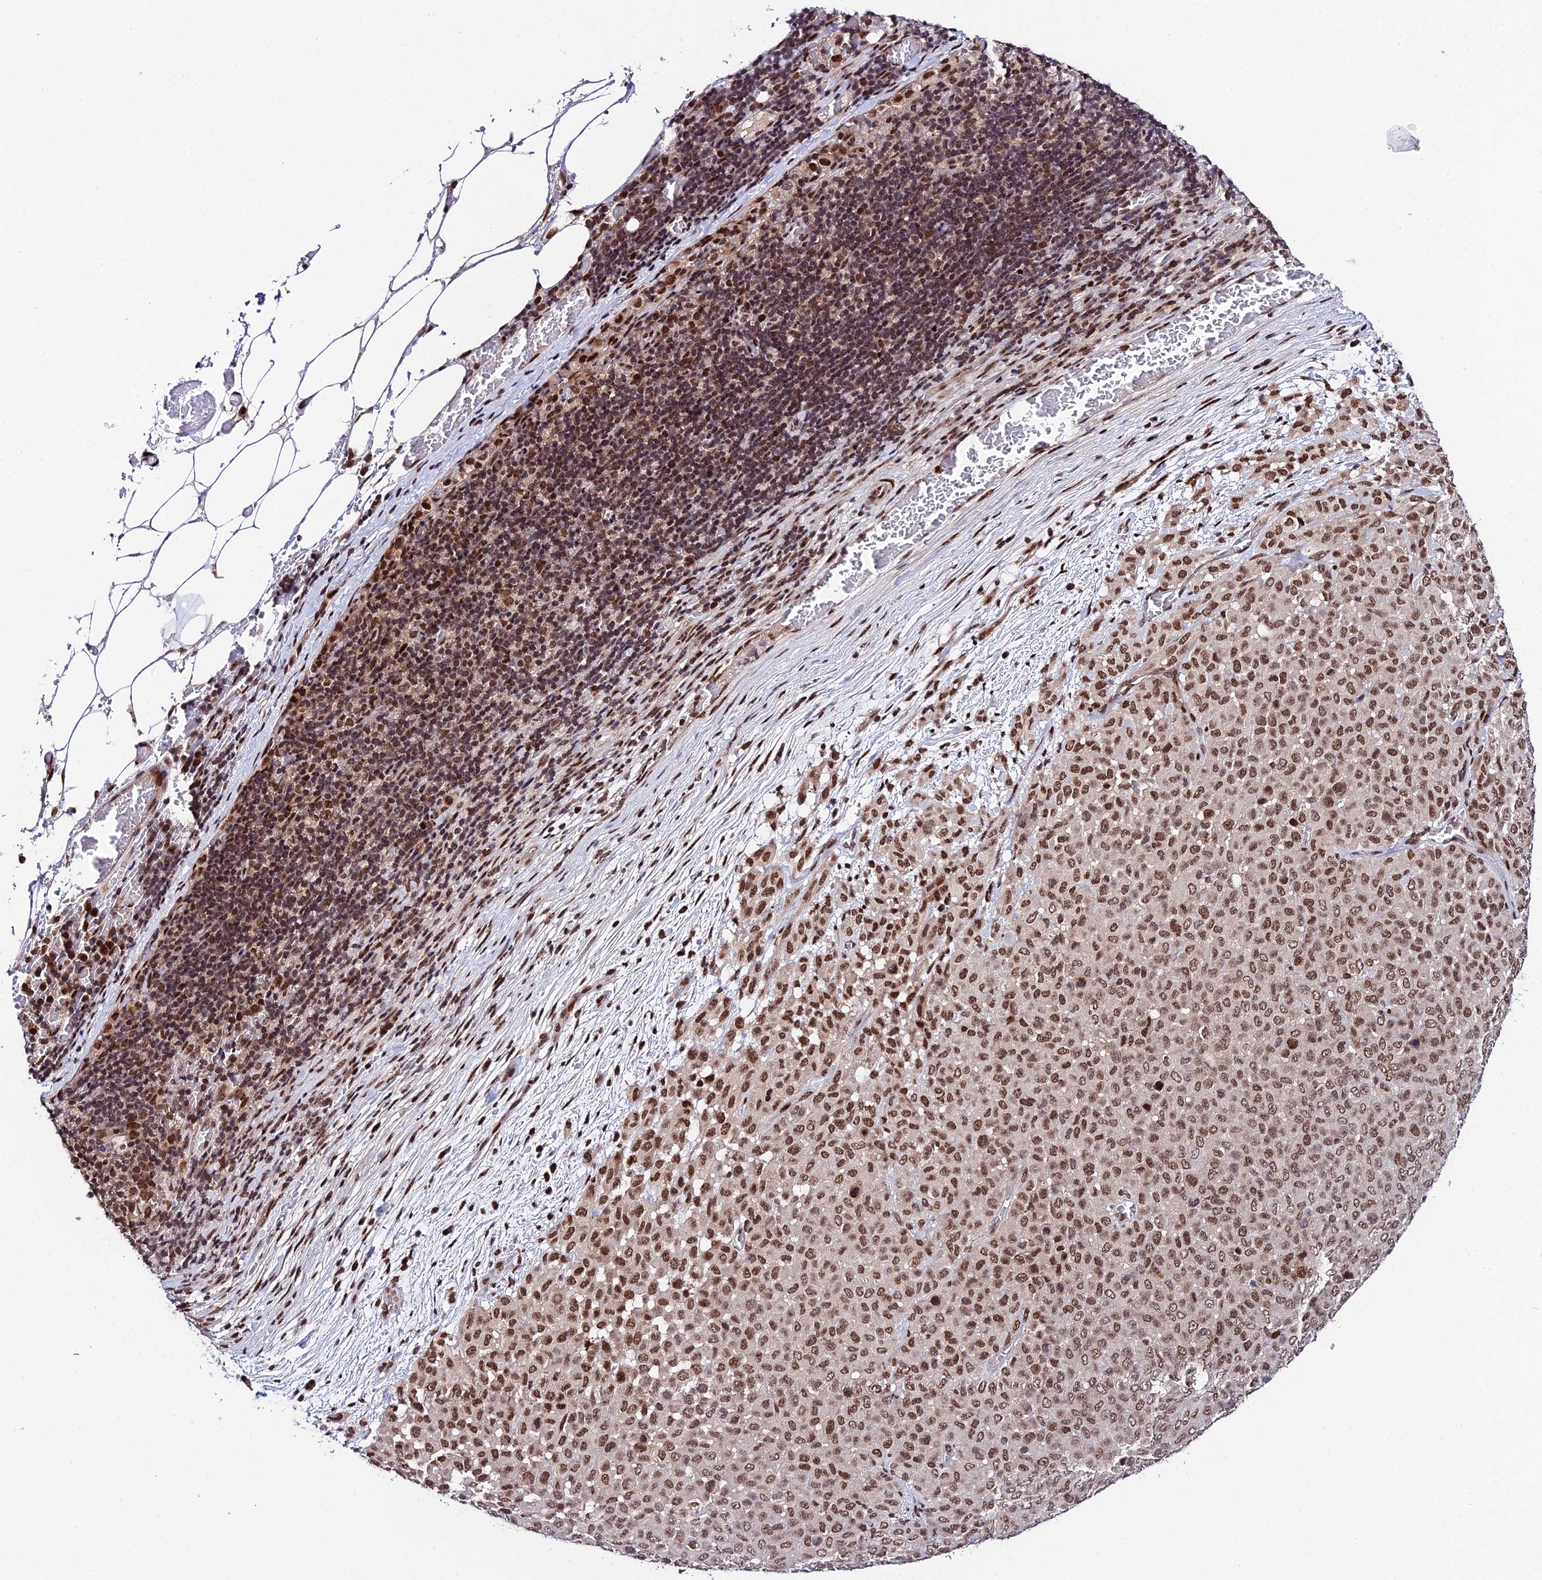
{"staining": {"intensity": "strong", "quantity": ">75%", "location": "nuclear"}, "tissue": "melanoma", "cell_type": "Tumor cells", "image_type": "cancer", "snomed": [{"axis": "morphology", "description": "Malignant melanoma, Metastatic site"}, {"axis": "topography", "description": "Skin"}], "caption": "A micrograph showing strong nuclear staining in about >75% of tumor cells in malignant melanoma (metastatic site), as visualized by brown immunohistochemical staining.", "gene": "SYT15", "patient": {"sex": "female", "age": 81}}